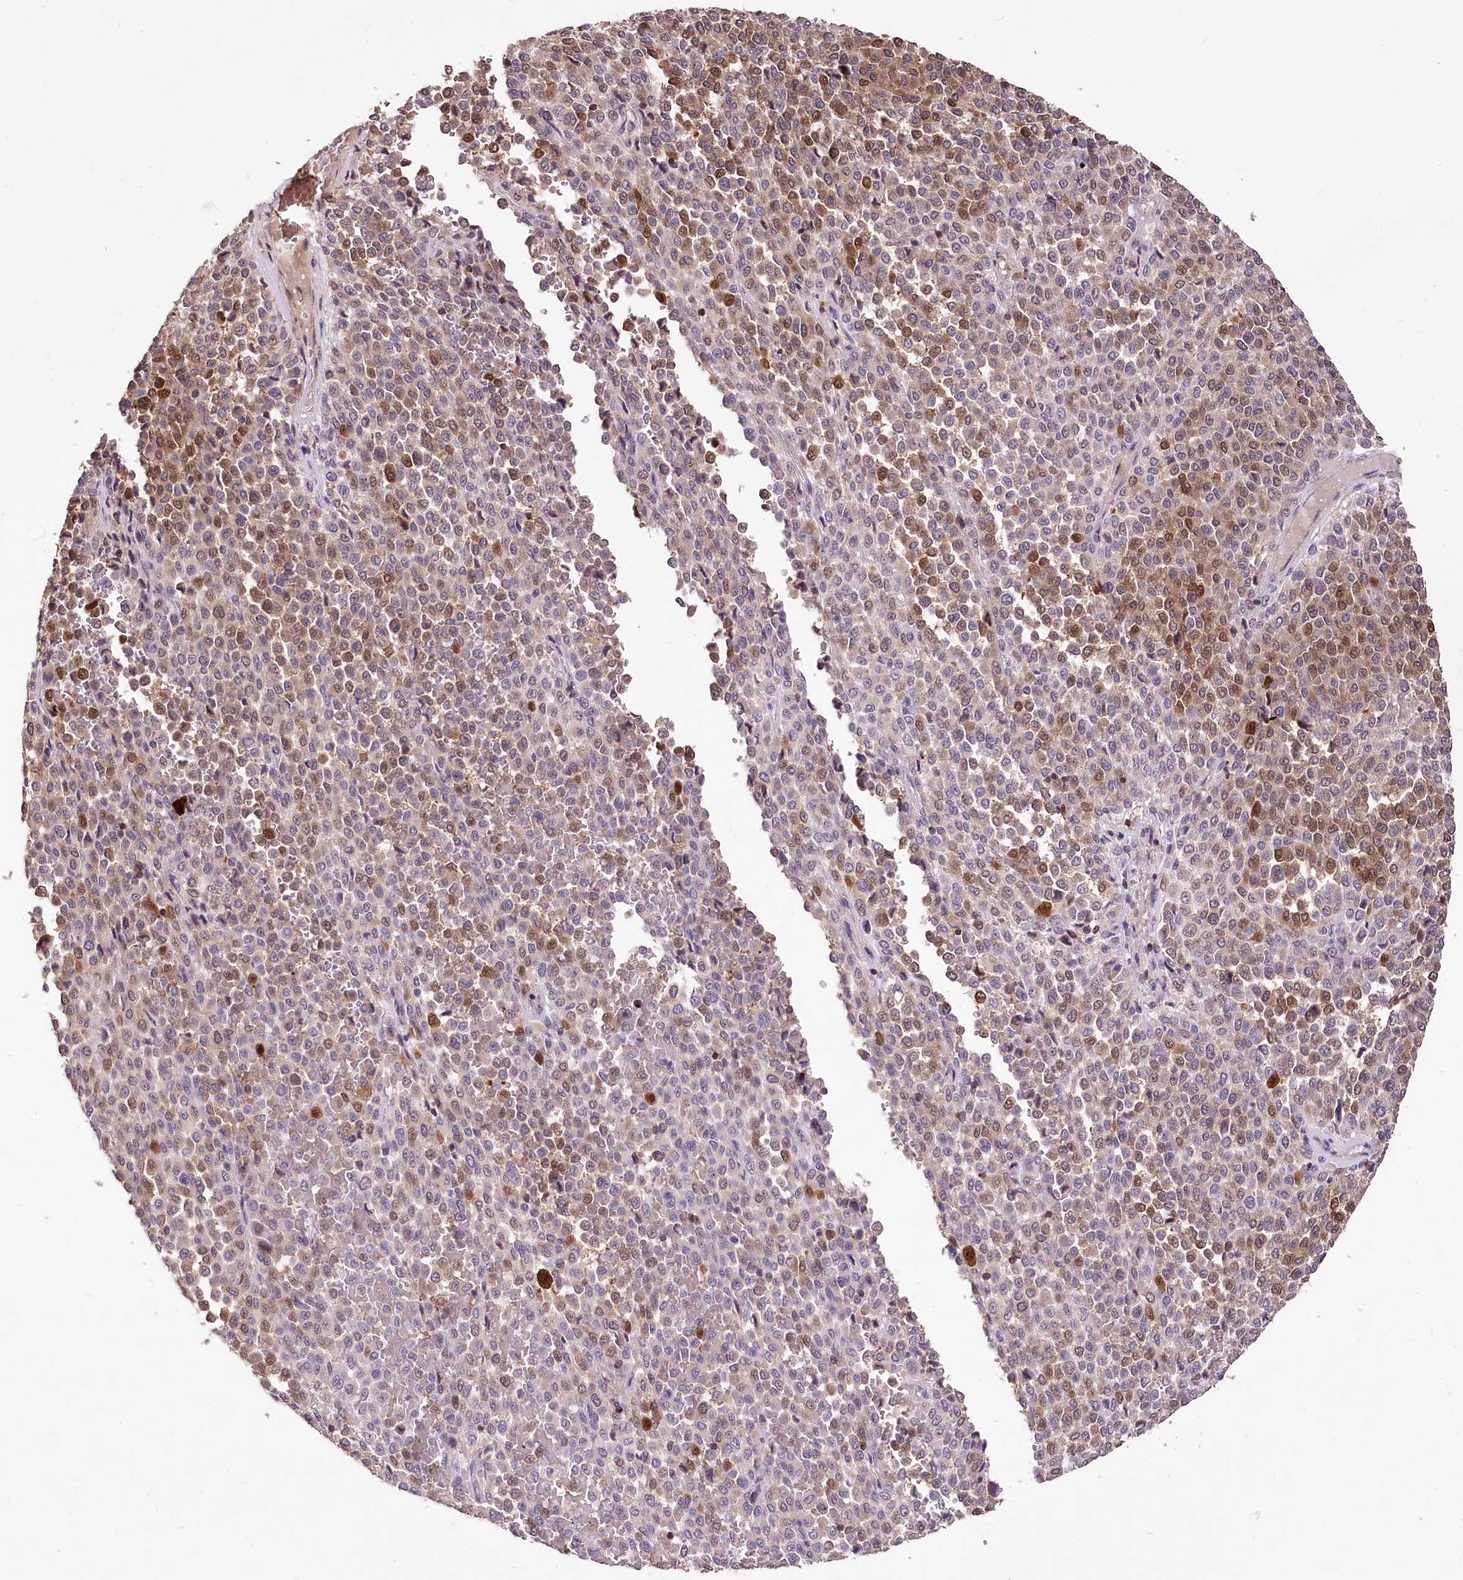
{"staining": {"intensity": "moderate", "quantity": "<25%", "location": "cytoplasmic/membranous,nuclear"}, "tissue": "melanoma", "cell_type": "Tumor cells", "image_type": "cancer", "snomed": [{"axis": "morphology", "description": "Malignant melanoma, Metastatic site"}, {"axis": "topography", "description": "Pancreas"}], "caption": "Protein staining displays moderate cytoplasmic/membranous and nuclear staining in approximately <25% of tumor cells in melanoma.", "gene": "SERGEF", "patient": {"sex": "female", "age": 30}}